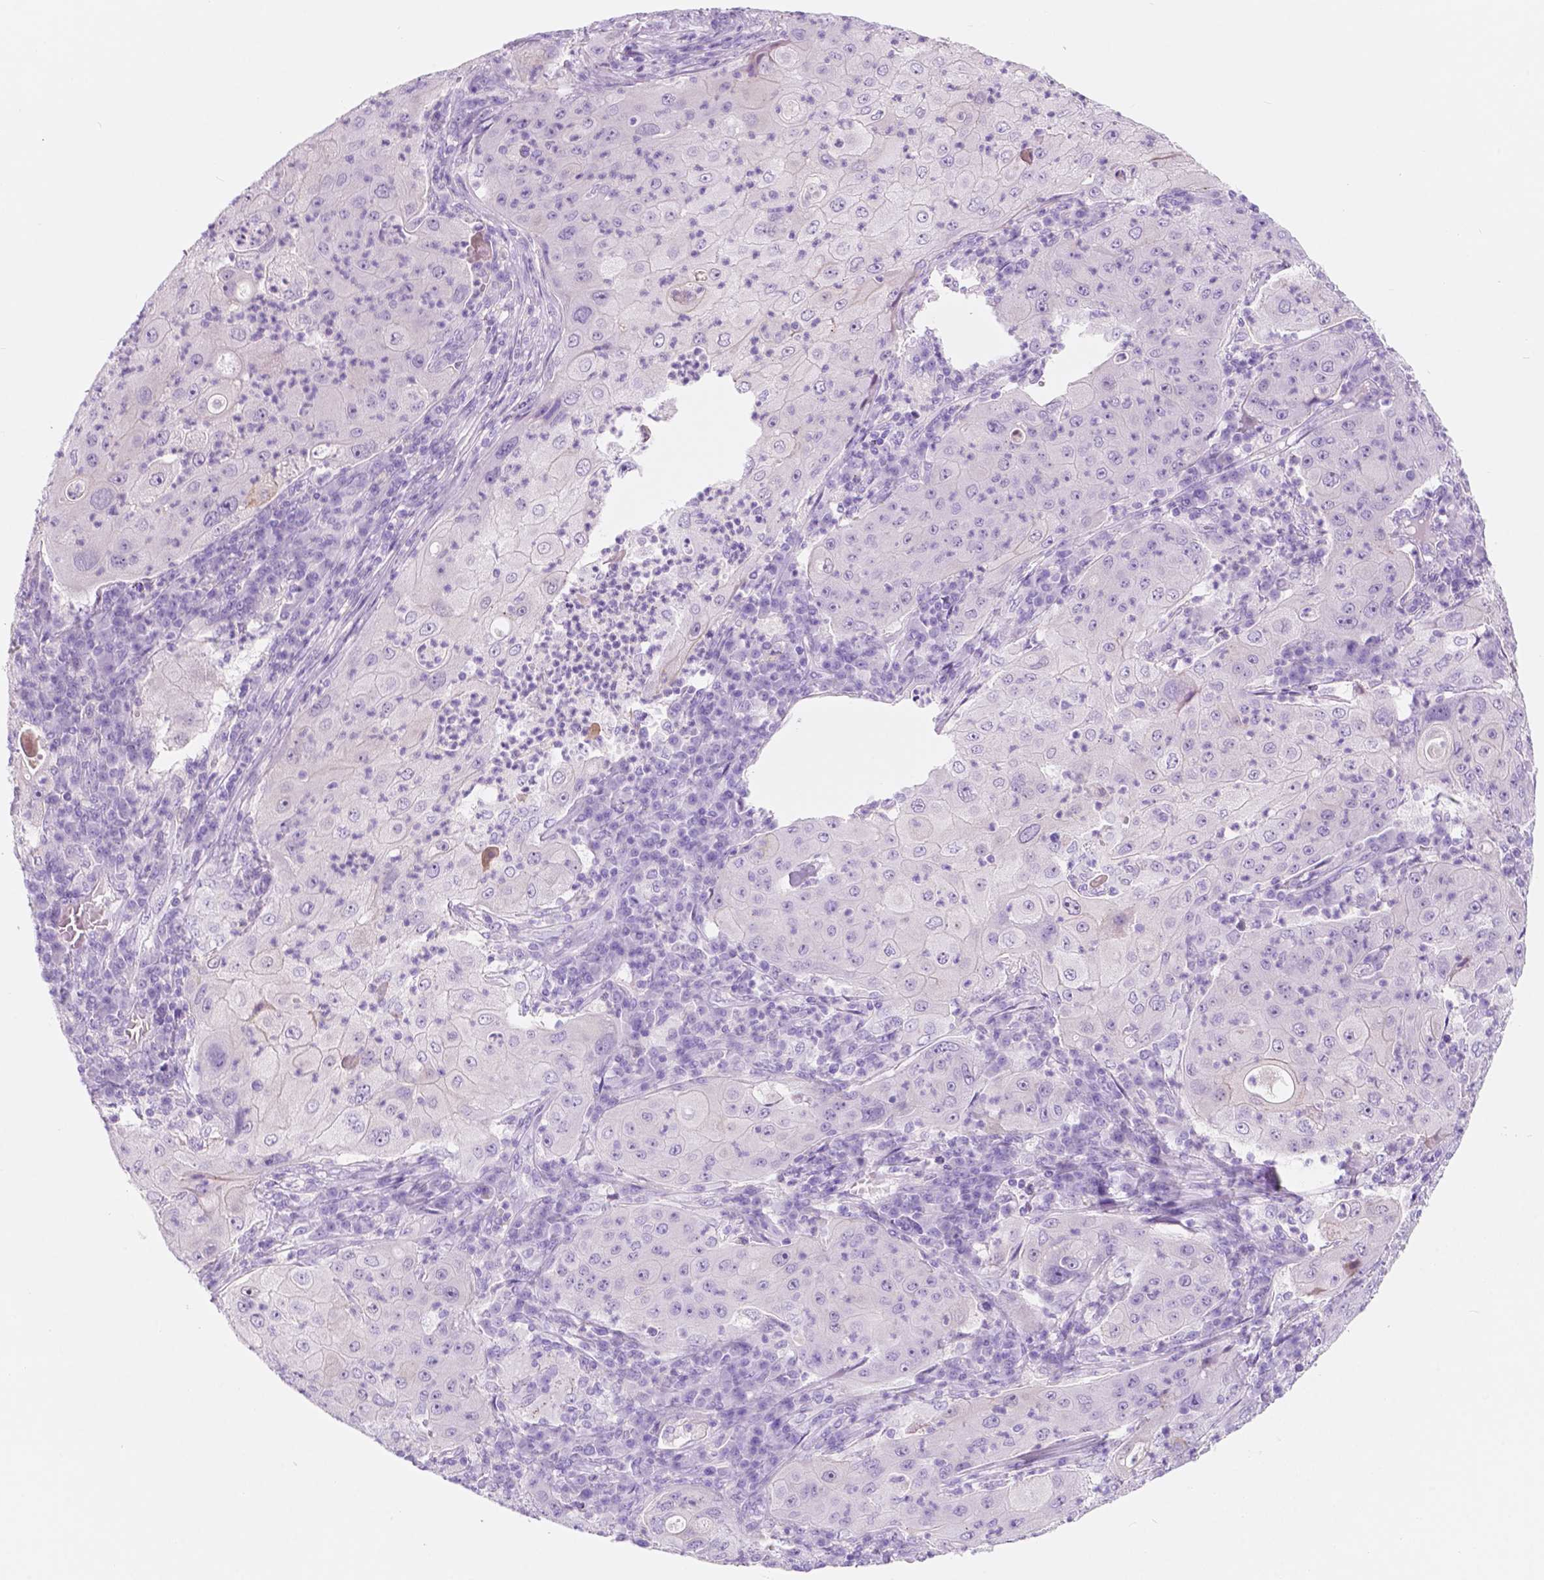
{"staining": {"intensity": "negative", "quantity": "none", "location": "none"}, "tissue": "lung cancer", "cell_type": "Tumor cells", "image_type": "cancer", "snomed": [{"axis": "morphology", "description": "Squamous cell carcinoma, NOS"}, {"axis": "topography", "description": "Lung"}], "caption": "Lung cancer stained for a protein using IHC shows no positivity tumor cells.", "gene": "CUZD1", "patient": {"sex": "female", "age": 59}}